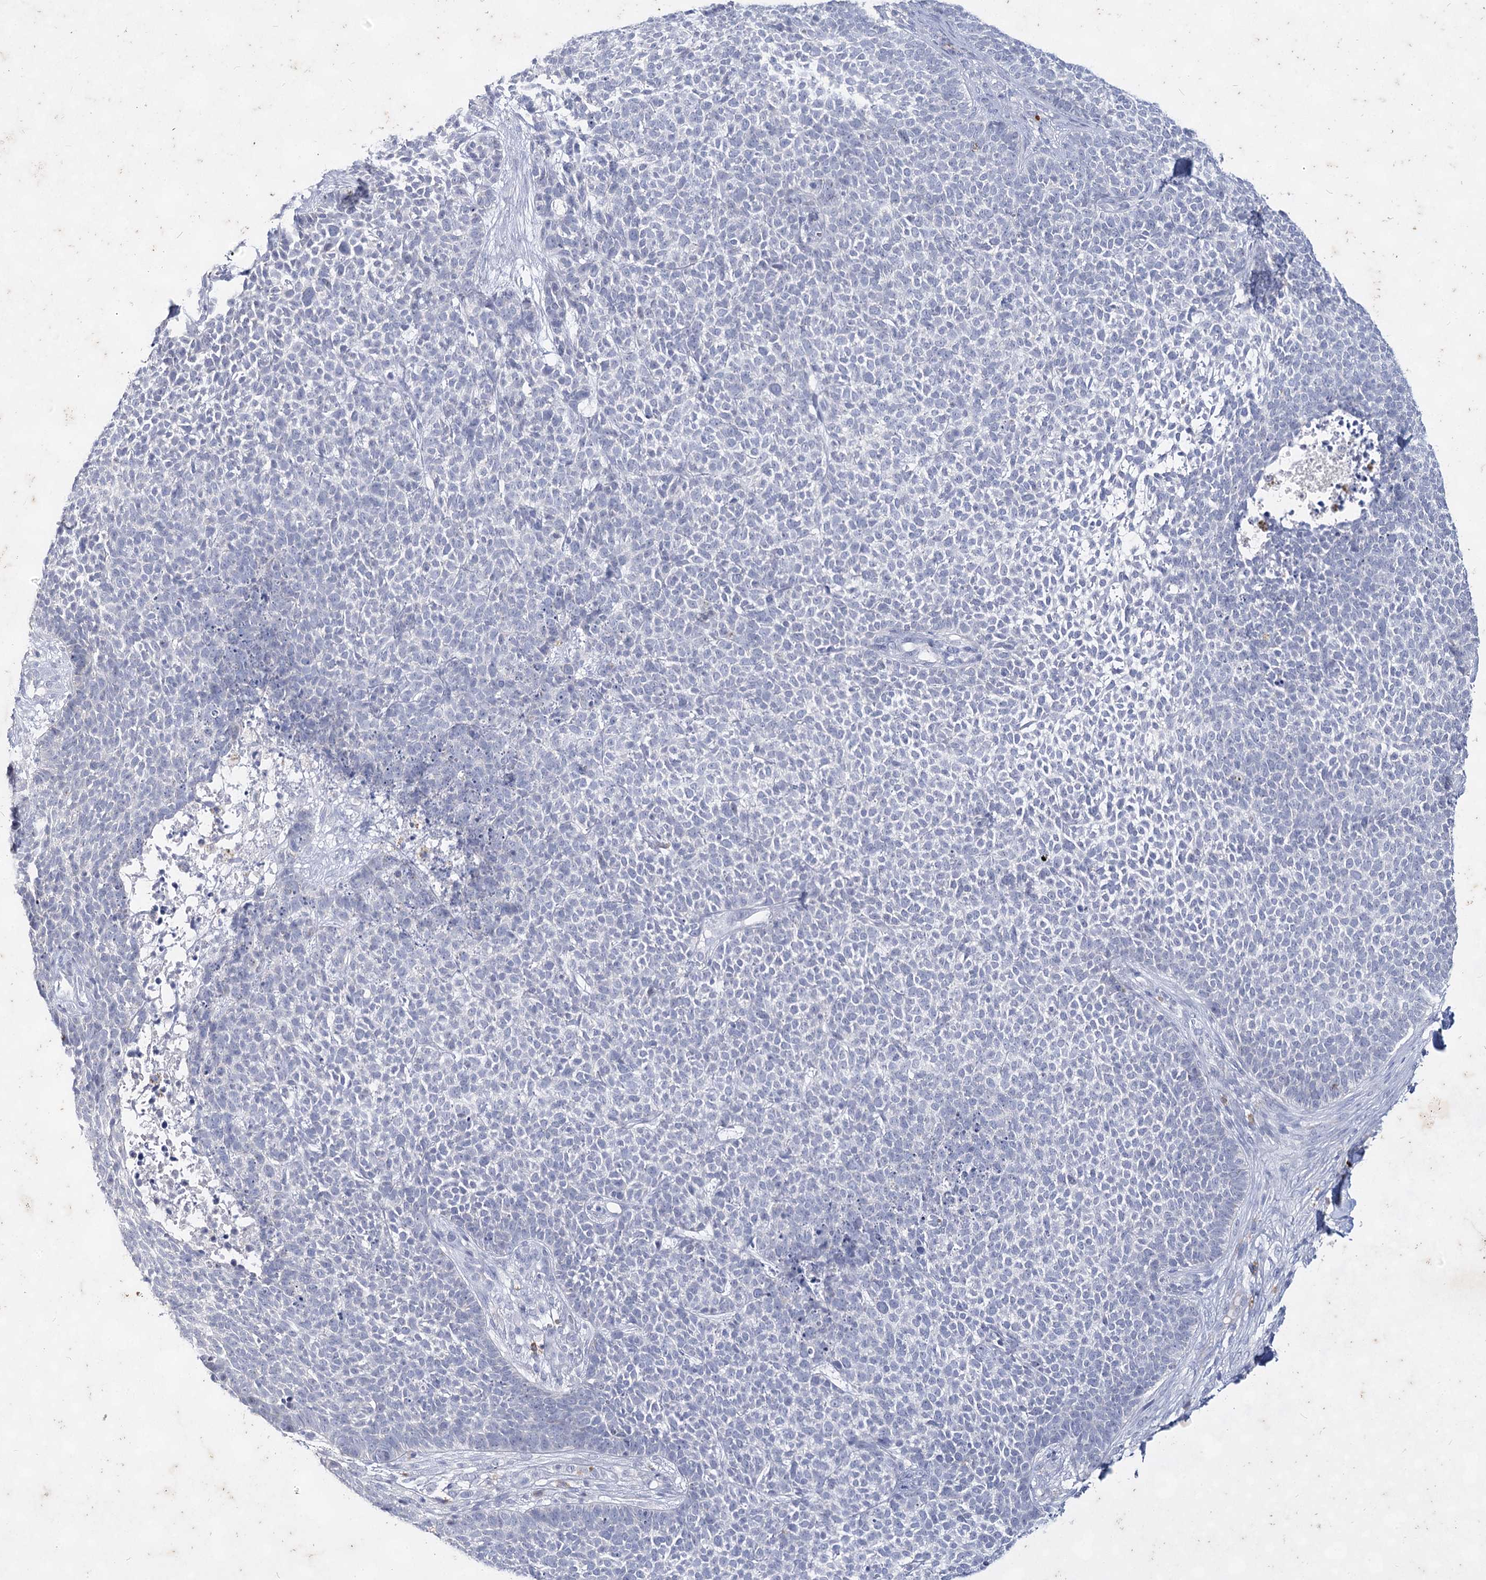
{"staining": {"intensity": "negative", "quantity": "none", "location": "none"}, "tissue": "skin cancer", "cell_type": "Tumor cells", "image_type": "cancer", "snomed": [{"axis": "morphology", "description": "Basal cell carcinoma"}, {"axis": "topography", "description": "Skin"}], "caption": "IHC micrograph of neoplastic tissue: basal cell carcinoma (skin) stained with DAB (3,3'-diaminobenzidine) displays no significant protein staining in tumor cells.", "gene": "CCDC73", "patient": {"sex": "female", "age": 84}}